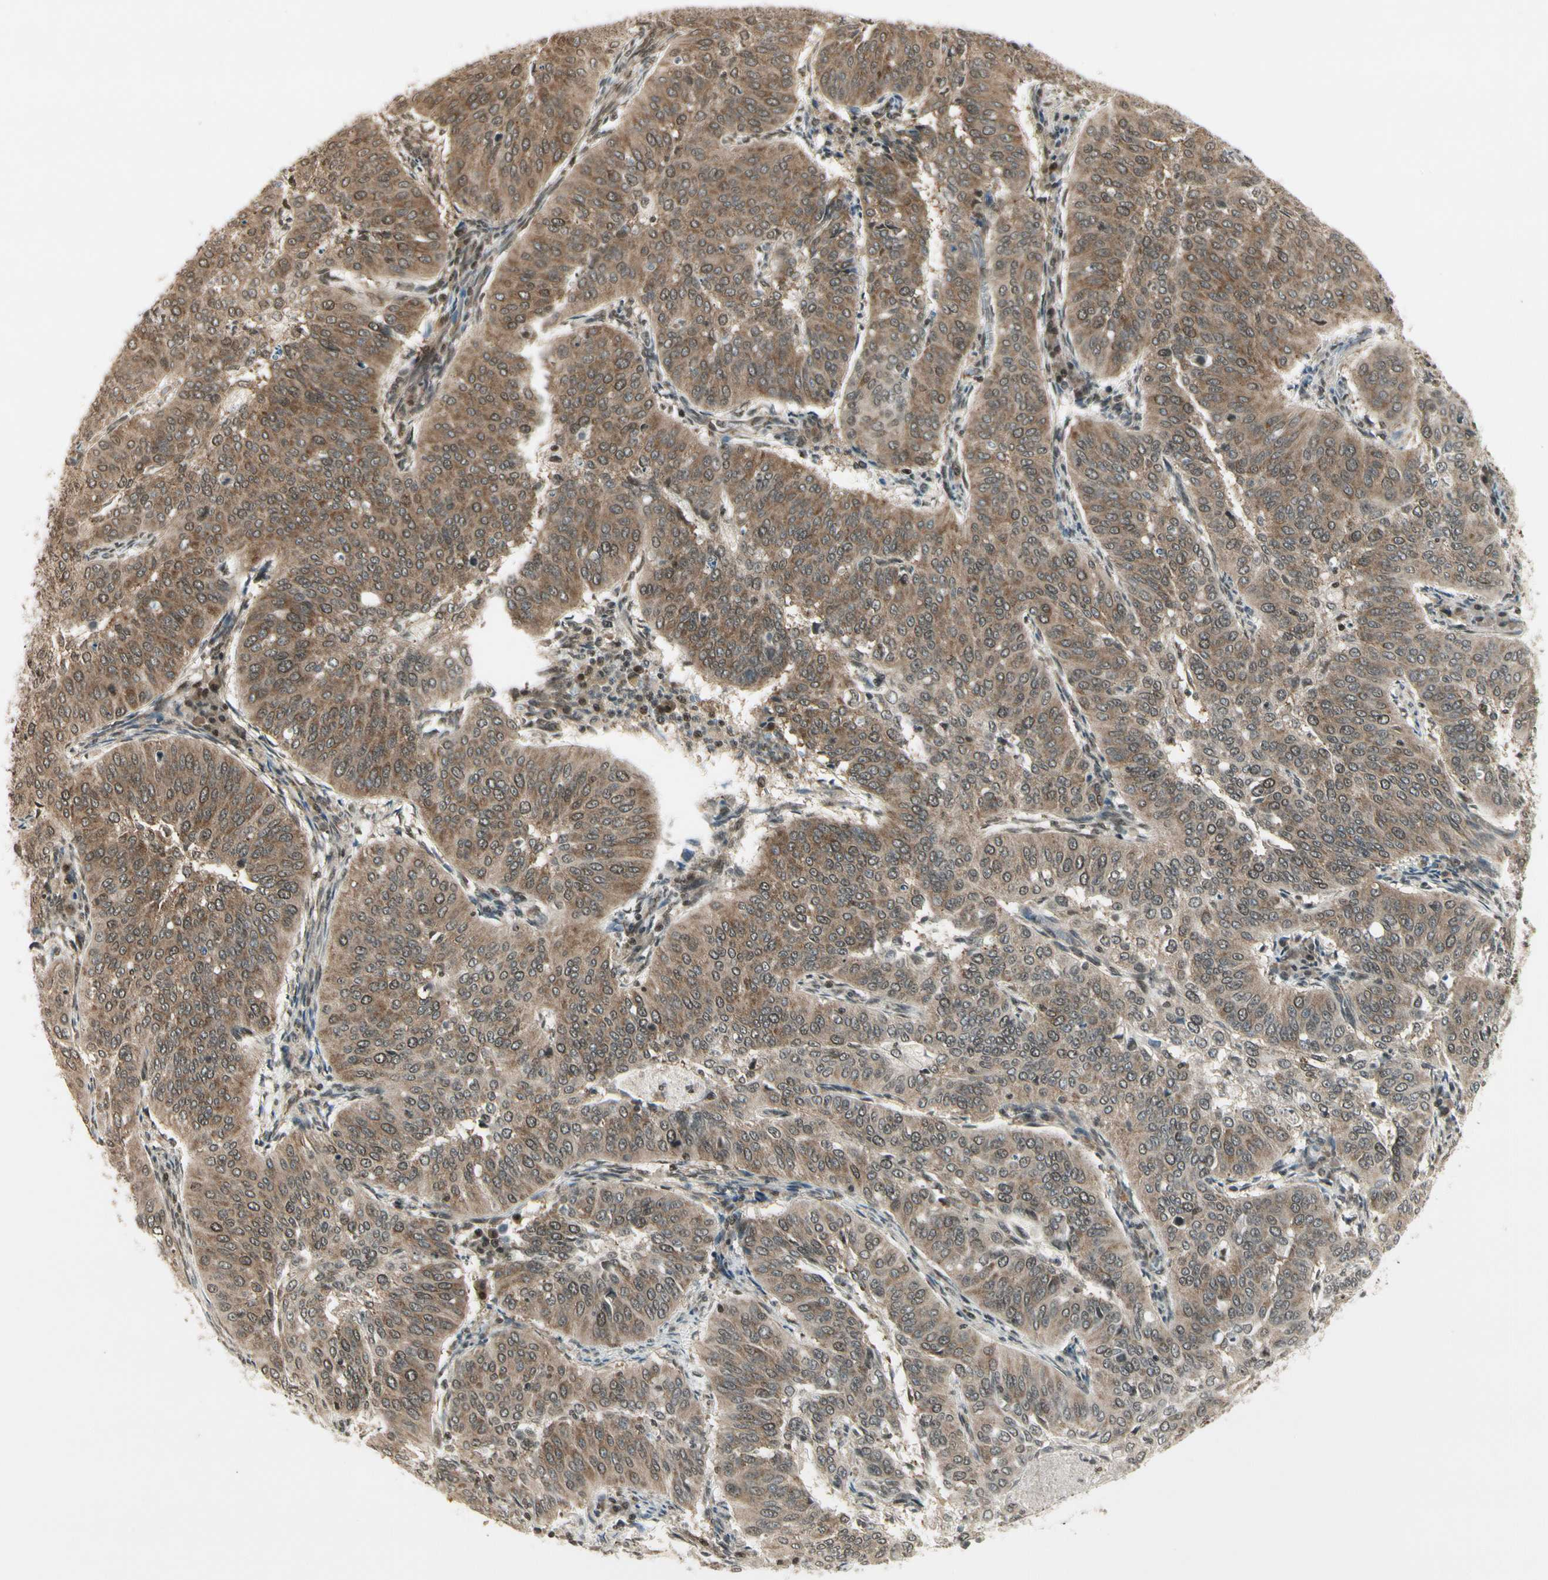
{"staining": {"intensity": "moderate", "quantity": "25%-75%", "location": "cytoplasmic/membranous"}, "tissue": "cervical cancer", "cell_type": "Tumor cells", "image_type": "cancer", "snomed": [{"axis": "morphology", "description": "Normal tissue, NOS"}, {"axis": "morphology", "description": "Squamous cell carcinoma, NOS"}, {"axis": "topography", "description": "Cervix"}], "caption": "Immunohistochemistry histopathology image of neoplastic tissue: cervical cancer stained using IHC reveals medium levels of moderate protein expression localized specifically in the cytoplasmic/membranous of tumor cells, appearing as a cytoplasmic/membranous brown color.", "gene": "SMN2", "patient": {"sex": "female", "age": 39}}